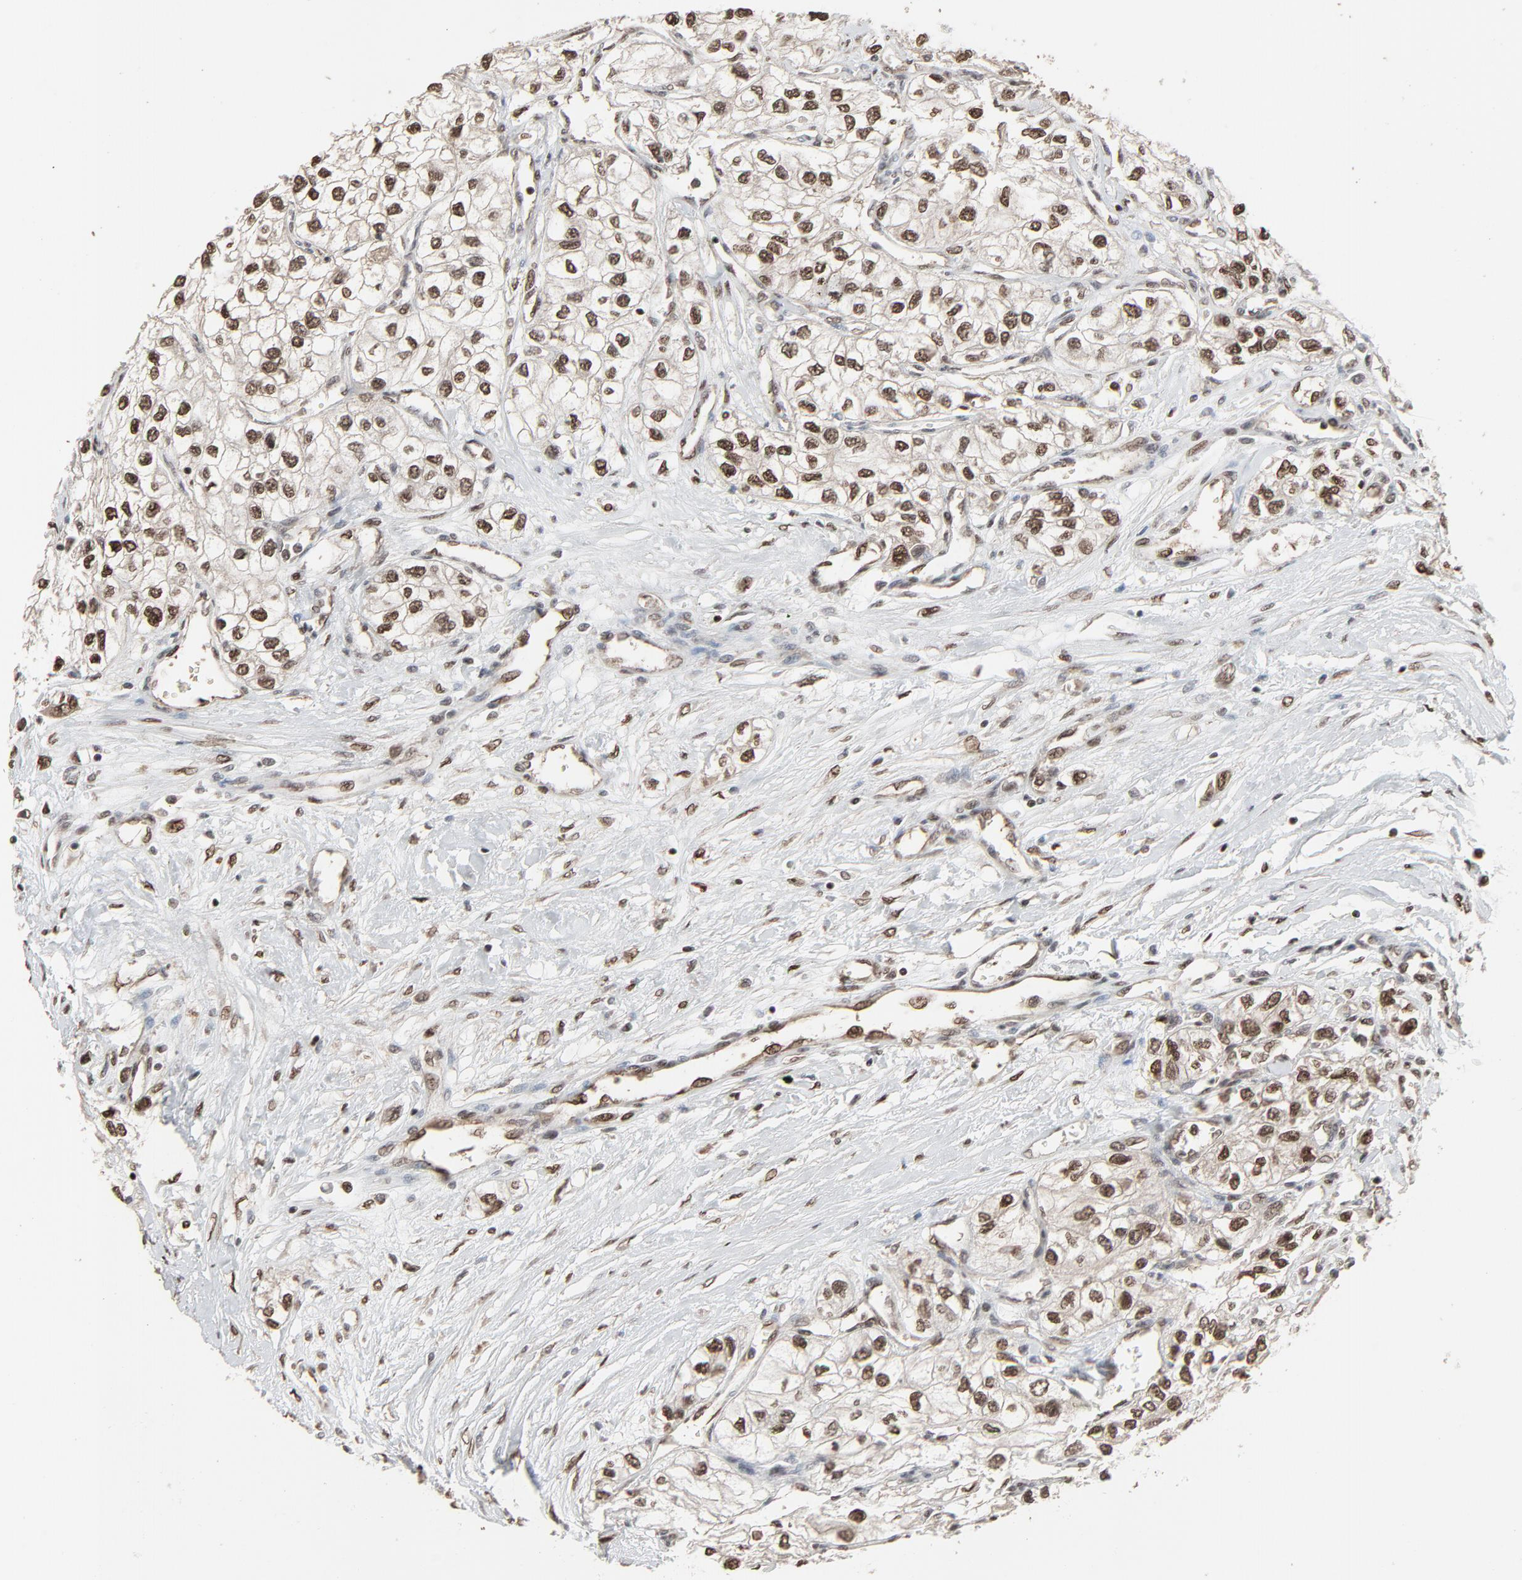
{"staining": {"intensity": "strong", "quantity": ">75%", "location": "cytoplasmic/membranous,nuclear"}, "tissue": "renal cancer", "cell_type": "Tumor cells", "image_type": "cancer", "snomed": [{"axis": "morphology", "description": "Adenocarcinoma, NOS"}, {"axis": "topography", "description": "Kidney"}], "caption": "The image shows a brown stain indicating the presence of a protein in the cytoplasmic/membranous and nuclear of tumor cells in renal cancer (adenocarcinoma).", "gene": "MEIS2", "patient": {"sex": "male", "age": 57}}